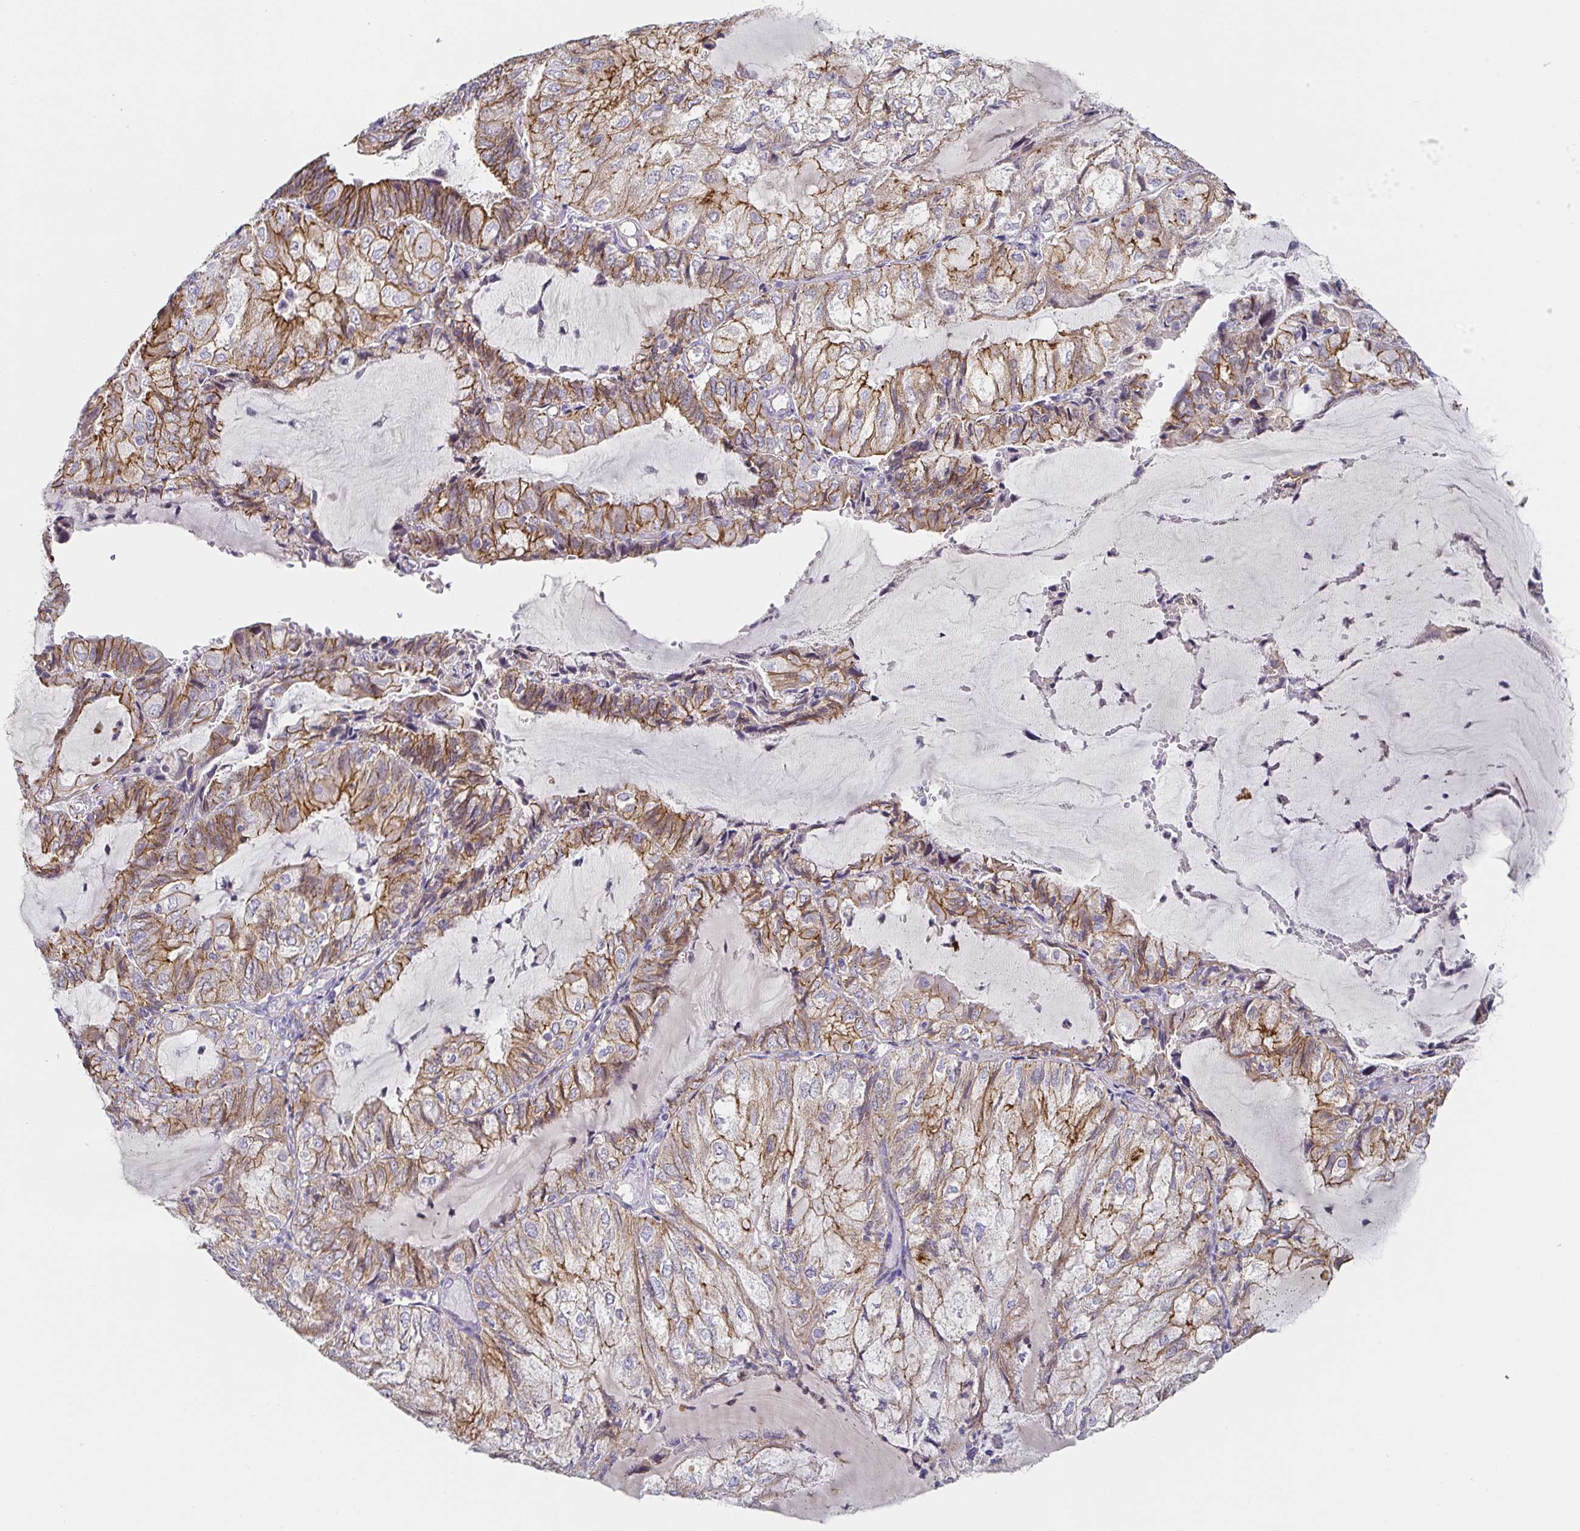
{"staining": {"intensity": "moderate", "quantity": "25%-75%", "location": "cytoplasmic/membranous"}, "tissue": "endometrial cancer", "cell_type": "Tumor cells", "image_type": "cancer", "snomed": [{"axis": "morphology", "description": "Adenocarcinoma, NOS"}, {"axis": "topography", "description": "Endometrium"}], "caption": "The immunohistochemical stain shows moderate cytoplasmic/membranous positivity in tumor cells of endometrial adenocarcinoma tissue.", "gene": "PIWIL3", "patient": {"sex": "female", "age": 81}}